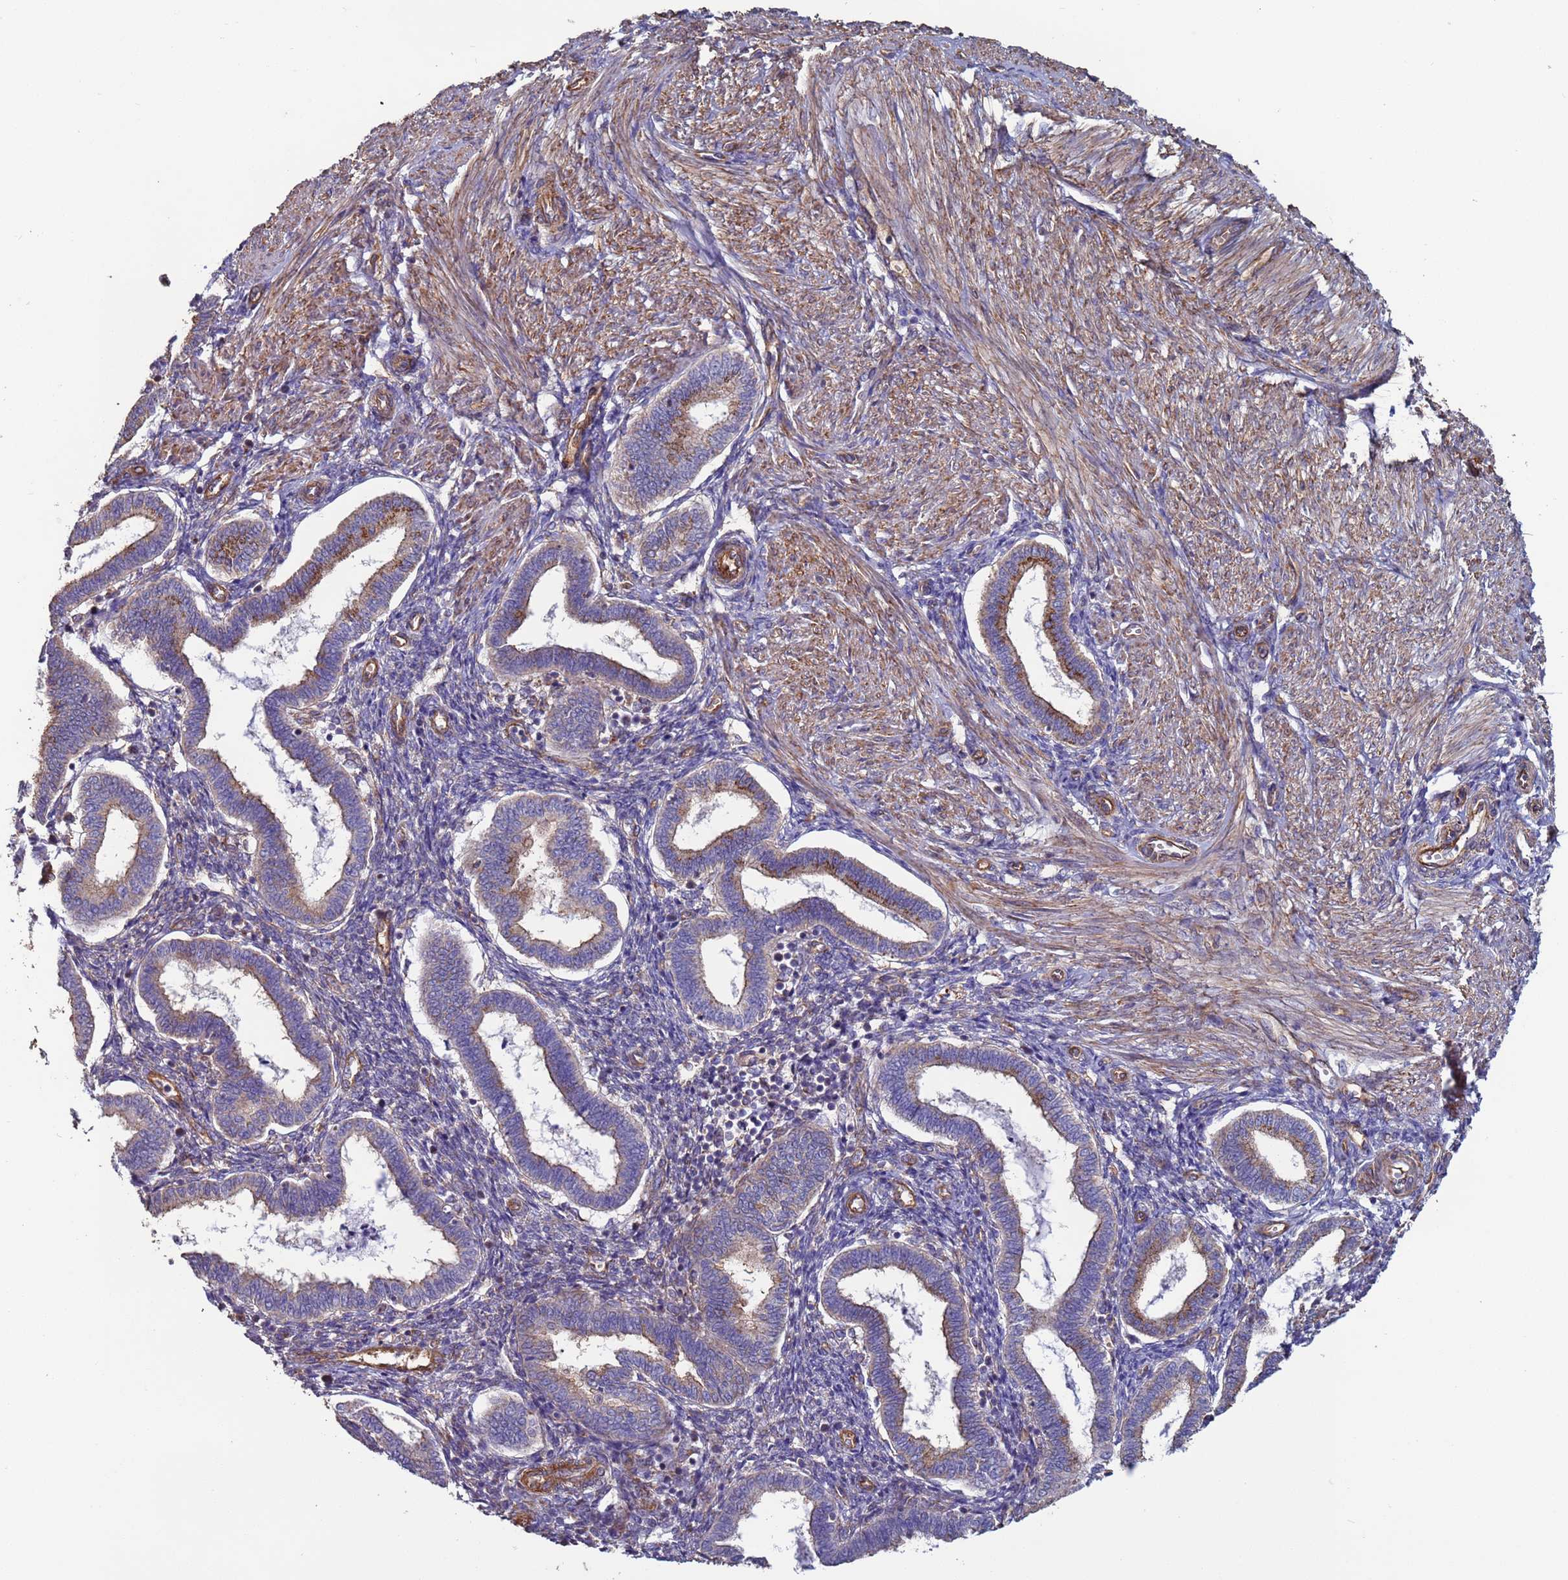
{"staining": {"intensity": "weak", "quantity": "25%-75%", "location": "cytoplasmic/membranous"}, "tissue": "endometrium", "cell_type": "Cells in endometrial stroma", "image_type": "normal", "snomed": [{"axis": "morphology", "description": "Normal tissue, NOS"}, {"axis": "topography", "description": "Endometrium"}], "caption": "This image demonstrates immunohistochemistry staining of normal human endometrium, with low weak cytoplasmic/membranous positivity in approximately 25%-75% of cells in endometrial stroma.", "gene": "ZBTB39", "patient": {"sex": "female", "age": 24}}